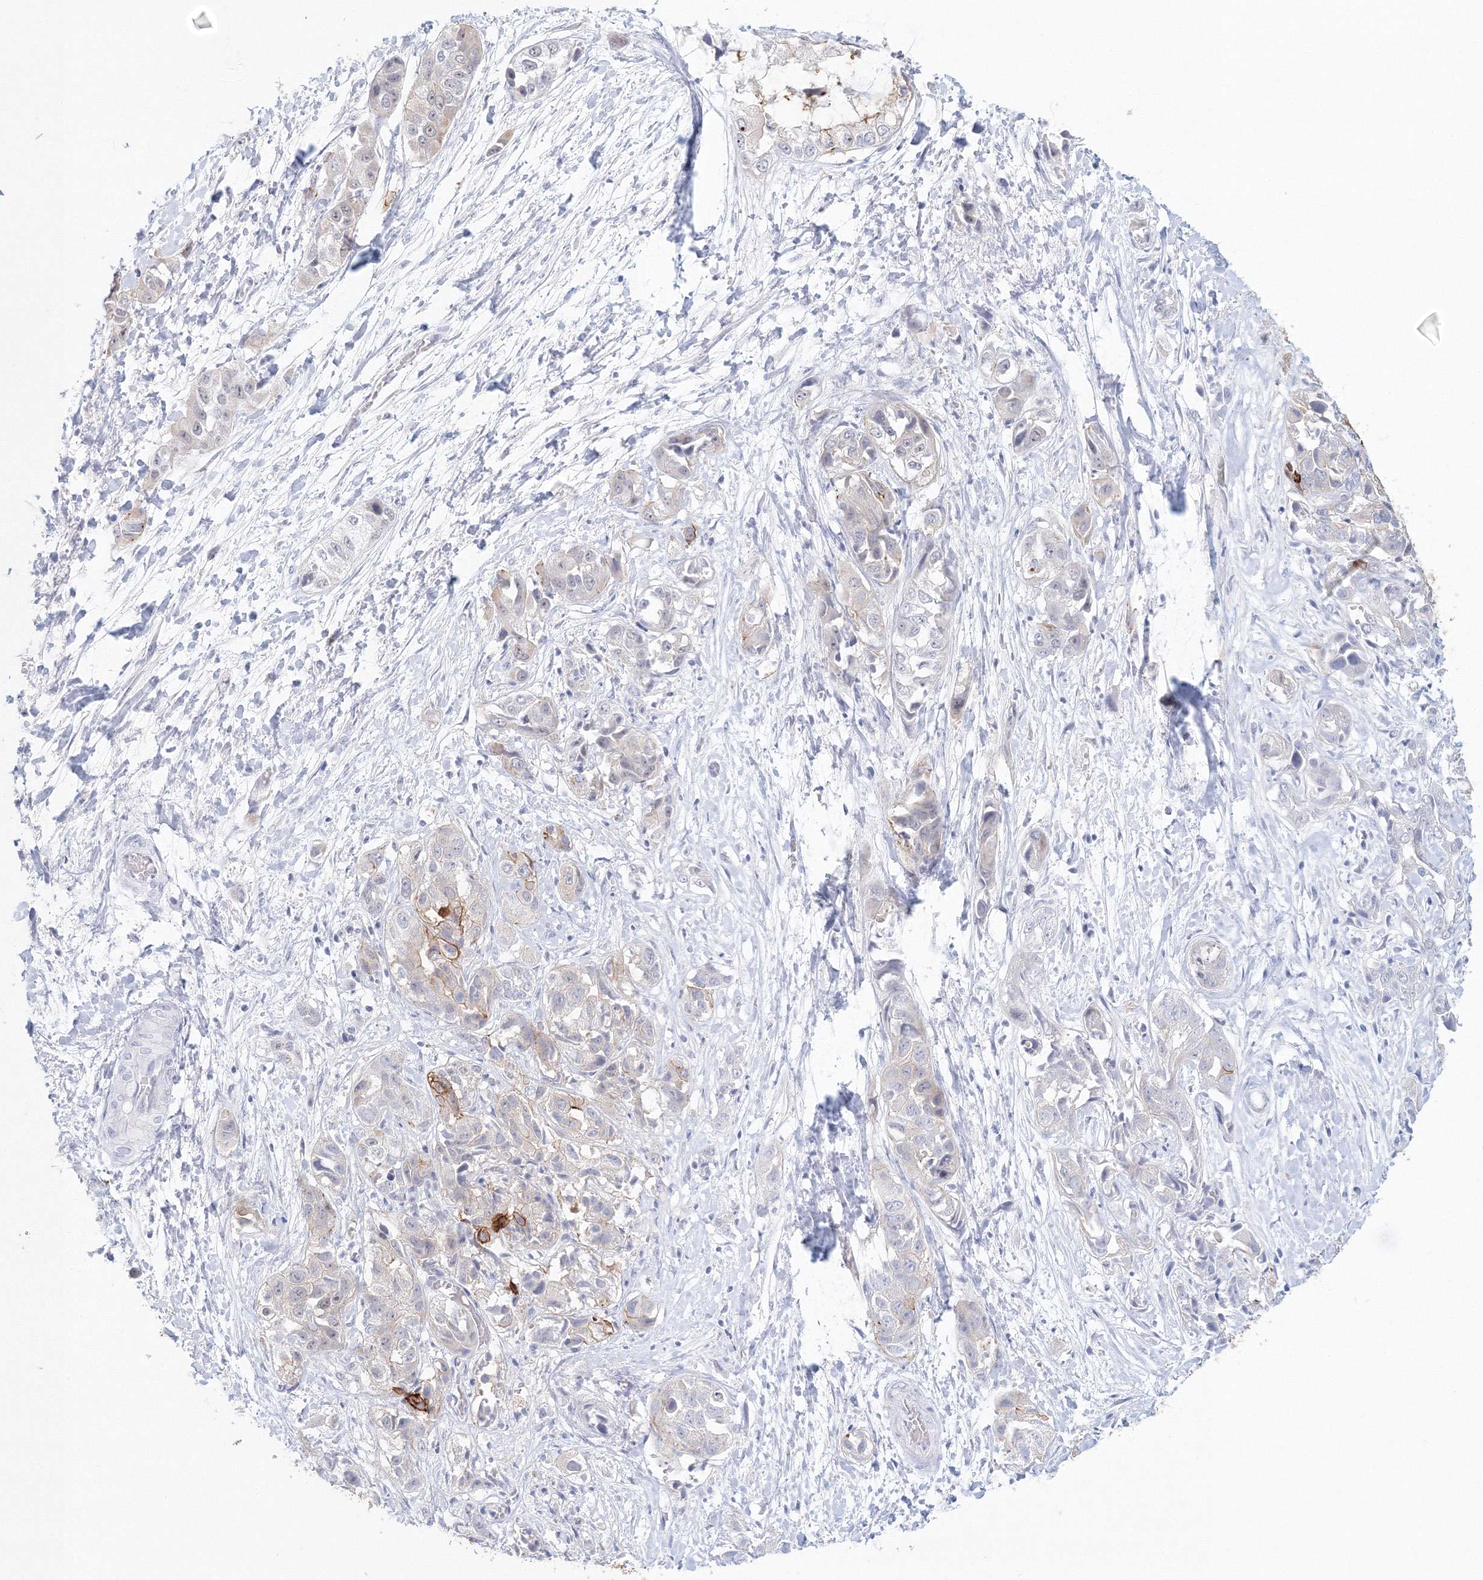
{"staining": {"intensity": "moderate", "quantity": "<25%", "location": "cytoplasmic/membranous"}, "tissue": "liver cancer", "cell_type": "Tumor cells", "image_type": "cancer", "snomed": [{"axis": "morphology", "description": "Cholangiocarcinoma"}, {"axis": "topography", "description": "Liver"}], "caption": "Protein staining demonstrates moderate cytoplasmic/membranous staining in approximately <25% of tumor cells in liver cancer.", "gene": "VSIG1", "patient": {"sex": "female", "age": 52}}